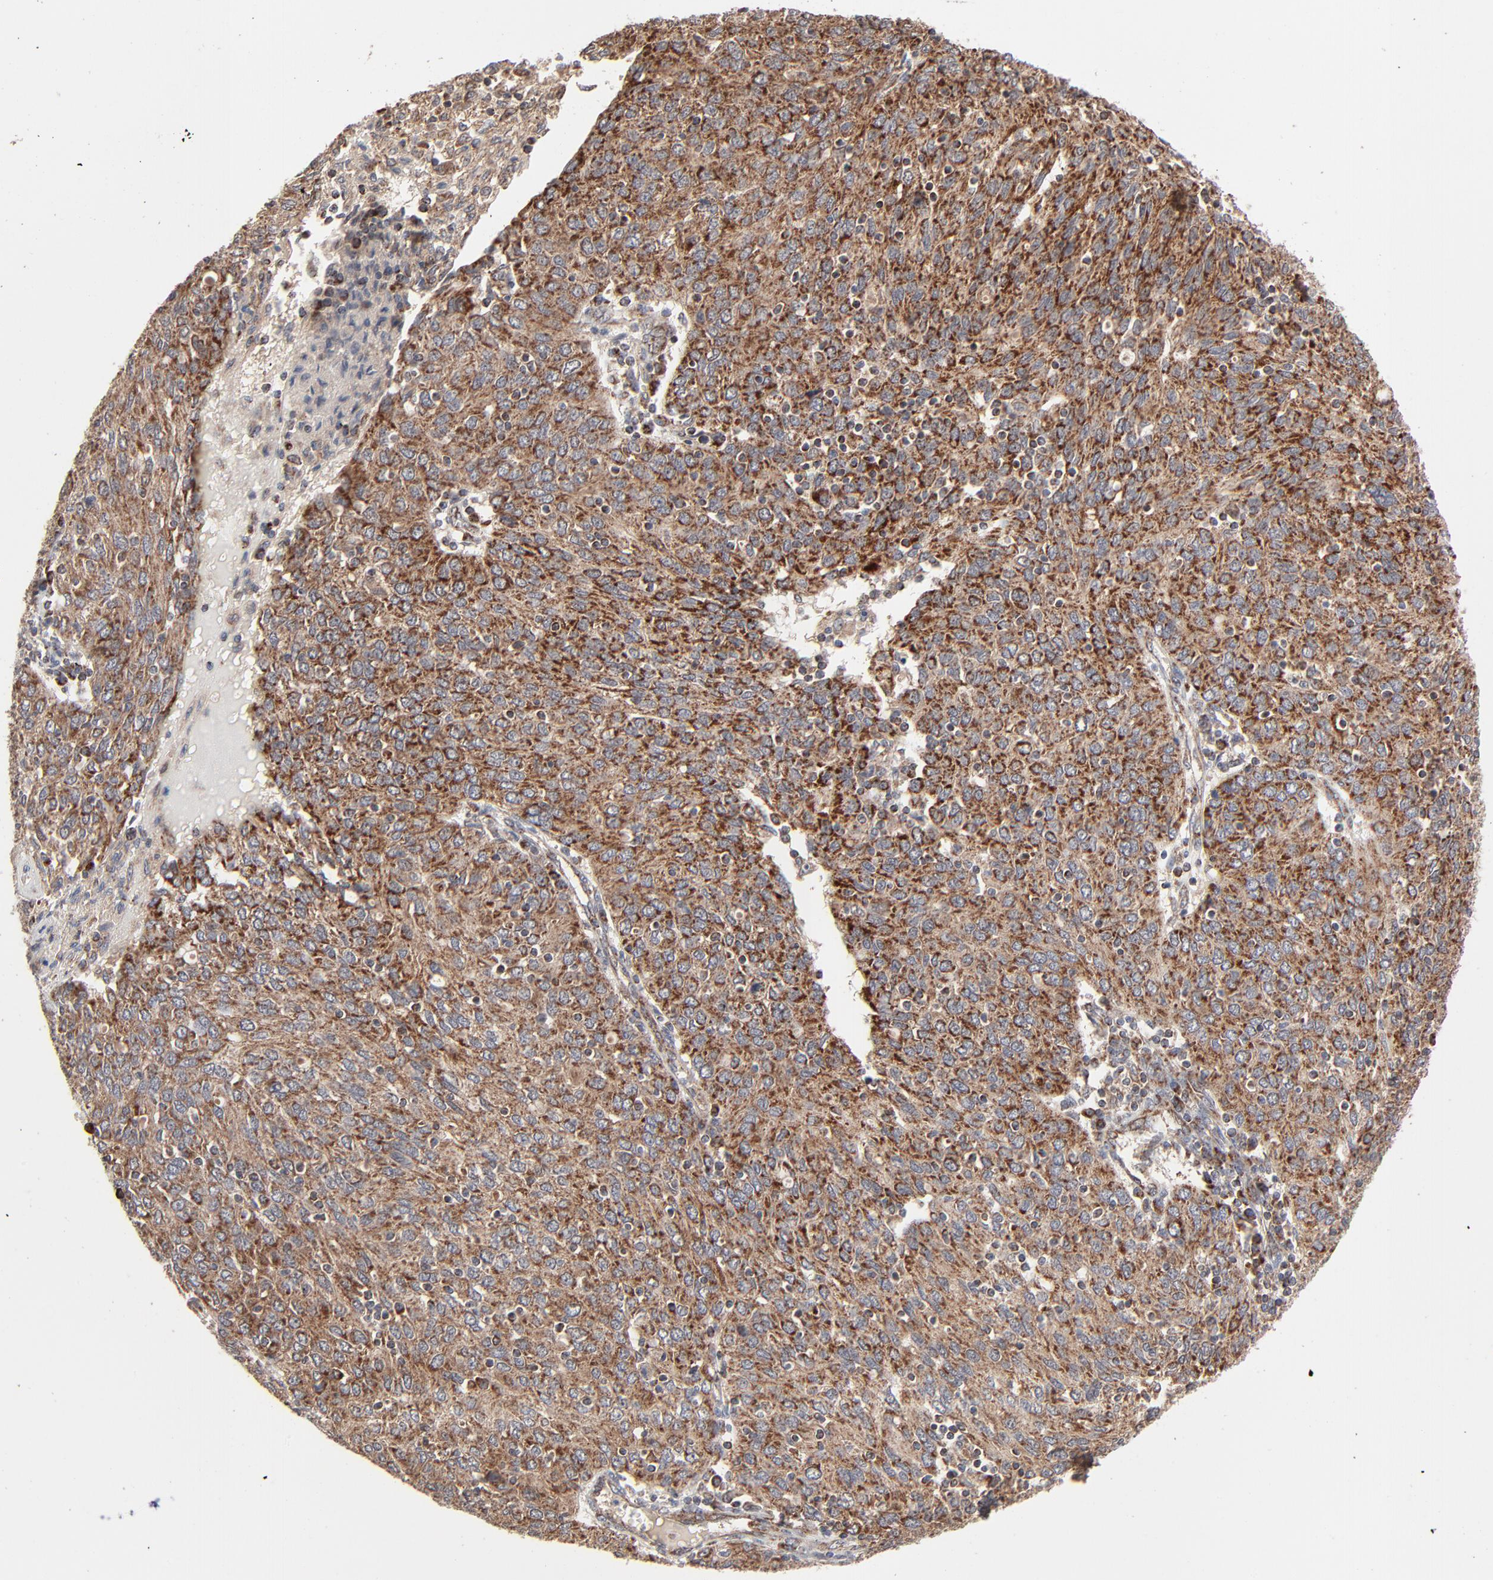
{"staining": {"intensity": "strong", "quantity": ">75%", "location": "cytoplasmic/membranous"}, "tissue": "ovarian cancer", "cell_type": "Tumor cells", "image_type": "cancer", "snomed": [{"axis": "morphology", "description": "Carcinoma, endometroid"}, {"axis": "topography", "description": "Ovary"}], "caption": "About >75% of tumor cells in human ovarian endometroid carcinoma show strong cytoplasmic/membranous protein expression as visualized by brown immunohistochemical staining.", "gene": "ABLIM3", "patient": {"sex": "female", "age": 50}}